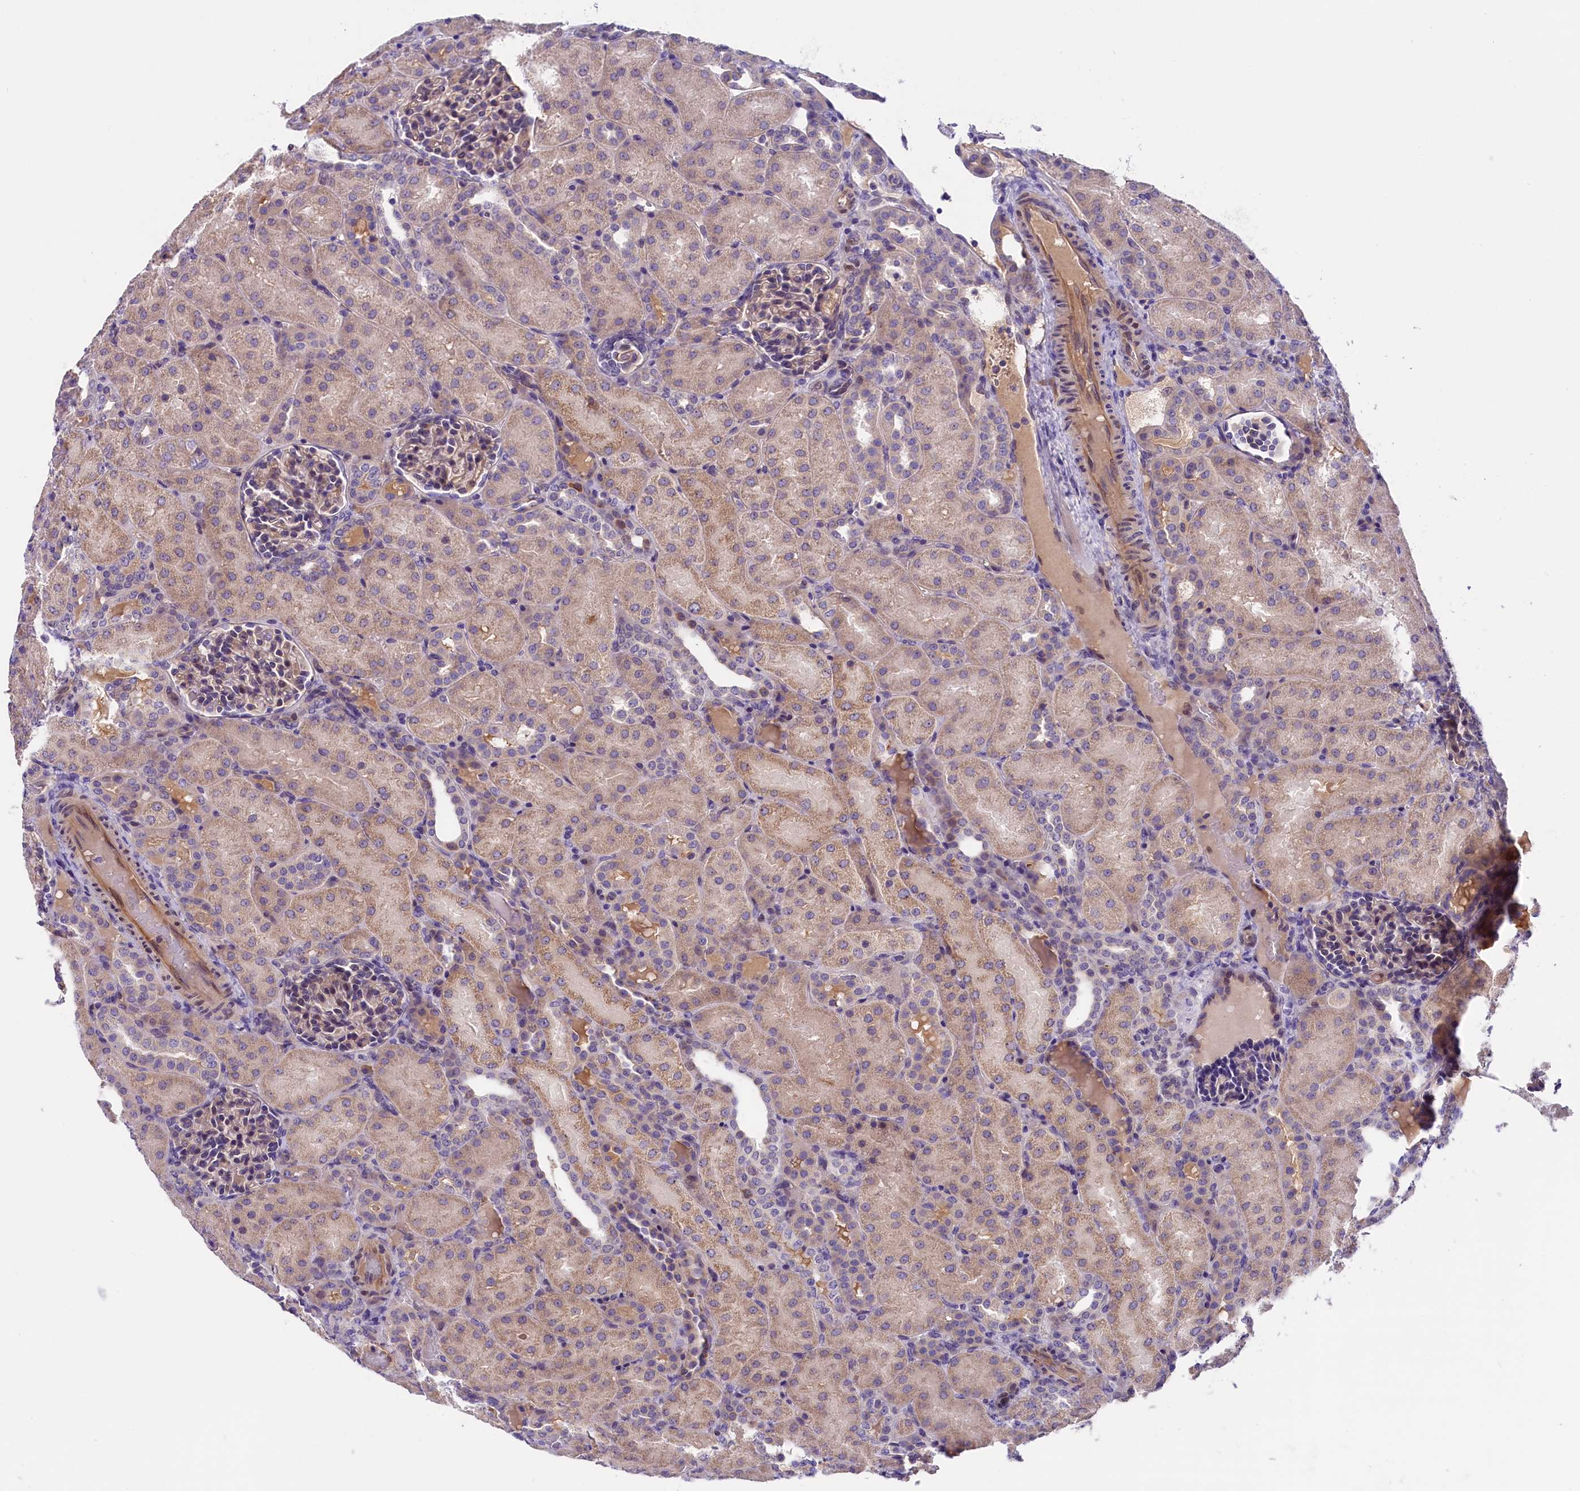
{"staining": {"intensity": "weak", "quantity": "25%-75%", "location": "cytoplasmic/membranous"}, "tissue": "kidney", "cell_type": "Cells in glomeruli", "image_type": "normal", "snomed": [{"axis": "morphology", "description": "Normal tissue, NOS"}, {"axis": "topography", "description": "Kidney"}], "caption": "IHC (DAB (3,3'-diaminobenzidine)) staining of normal human kidney shows weak cytoplasmic/membranous protein staining in about 25%-75% of cells in glomeruli.", "gene": "CCDC32", "patient": {"sex": "male", "age": 1}}